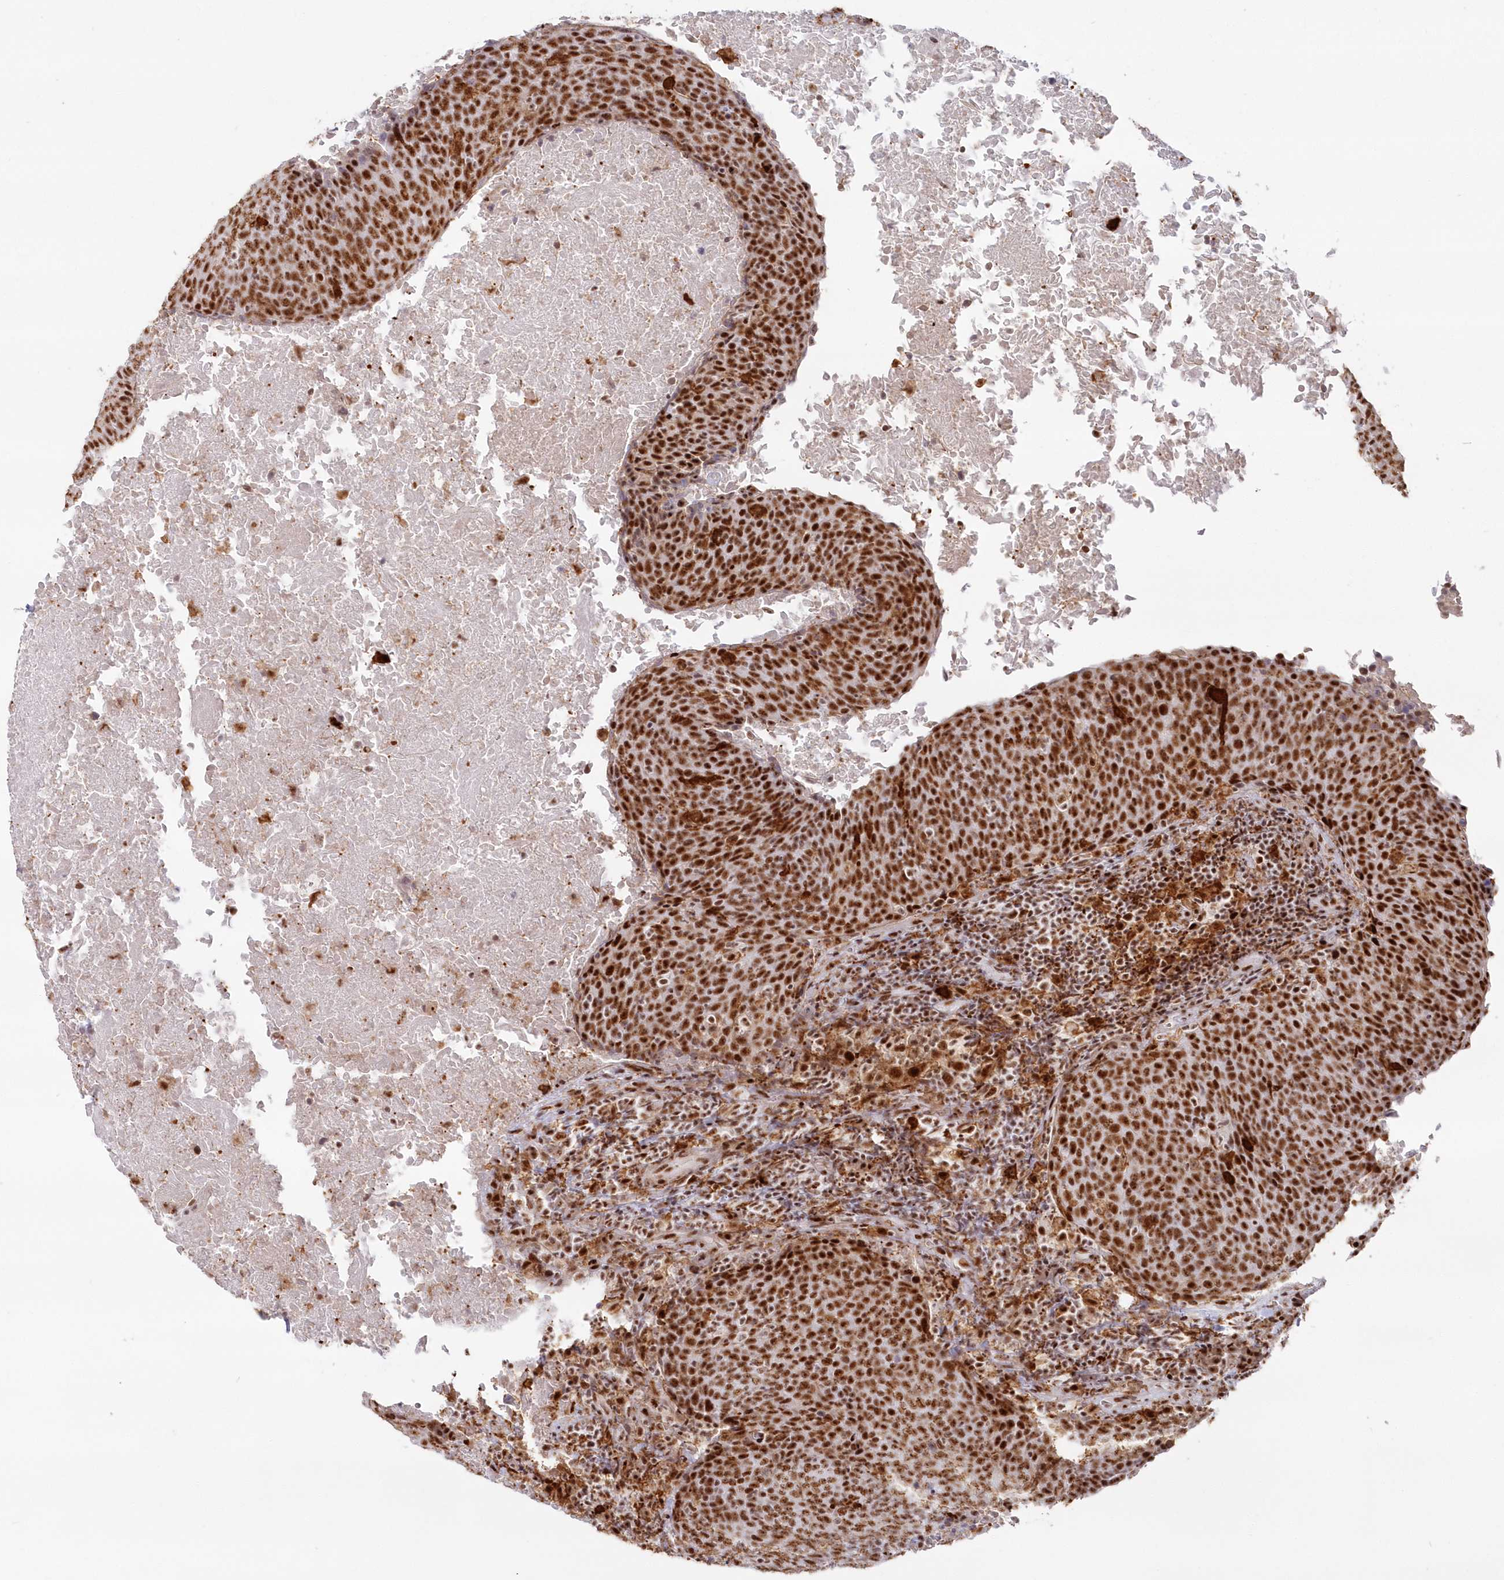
{"staining": {"intensity": "strong", "quantity": ">75%", "location": "nuclear"}, "tissue": "head and neck cancer", "cell_type": "Tumor cells", "image_type": "cancer", "snomed": [{"axis": "morphology", "description": "Squamous cell carcinoma, NOS"}, {"axis": "morphology", "description": "Squamous cell carcinoma, metastatic, NOS"}, {"axis": "topography", "description": "Lymph node"}, {"axis": "topography", "description": "Head-Neck"}], "caption": "Squamous cell carcinoma (head and neck) was stained to show a protein in brown. There is high levels of strong nuclear expression in about >75% of tumor cells.", "gene": "DDX46", "patient": {"sex": "male", "age": 62}}